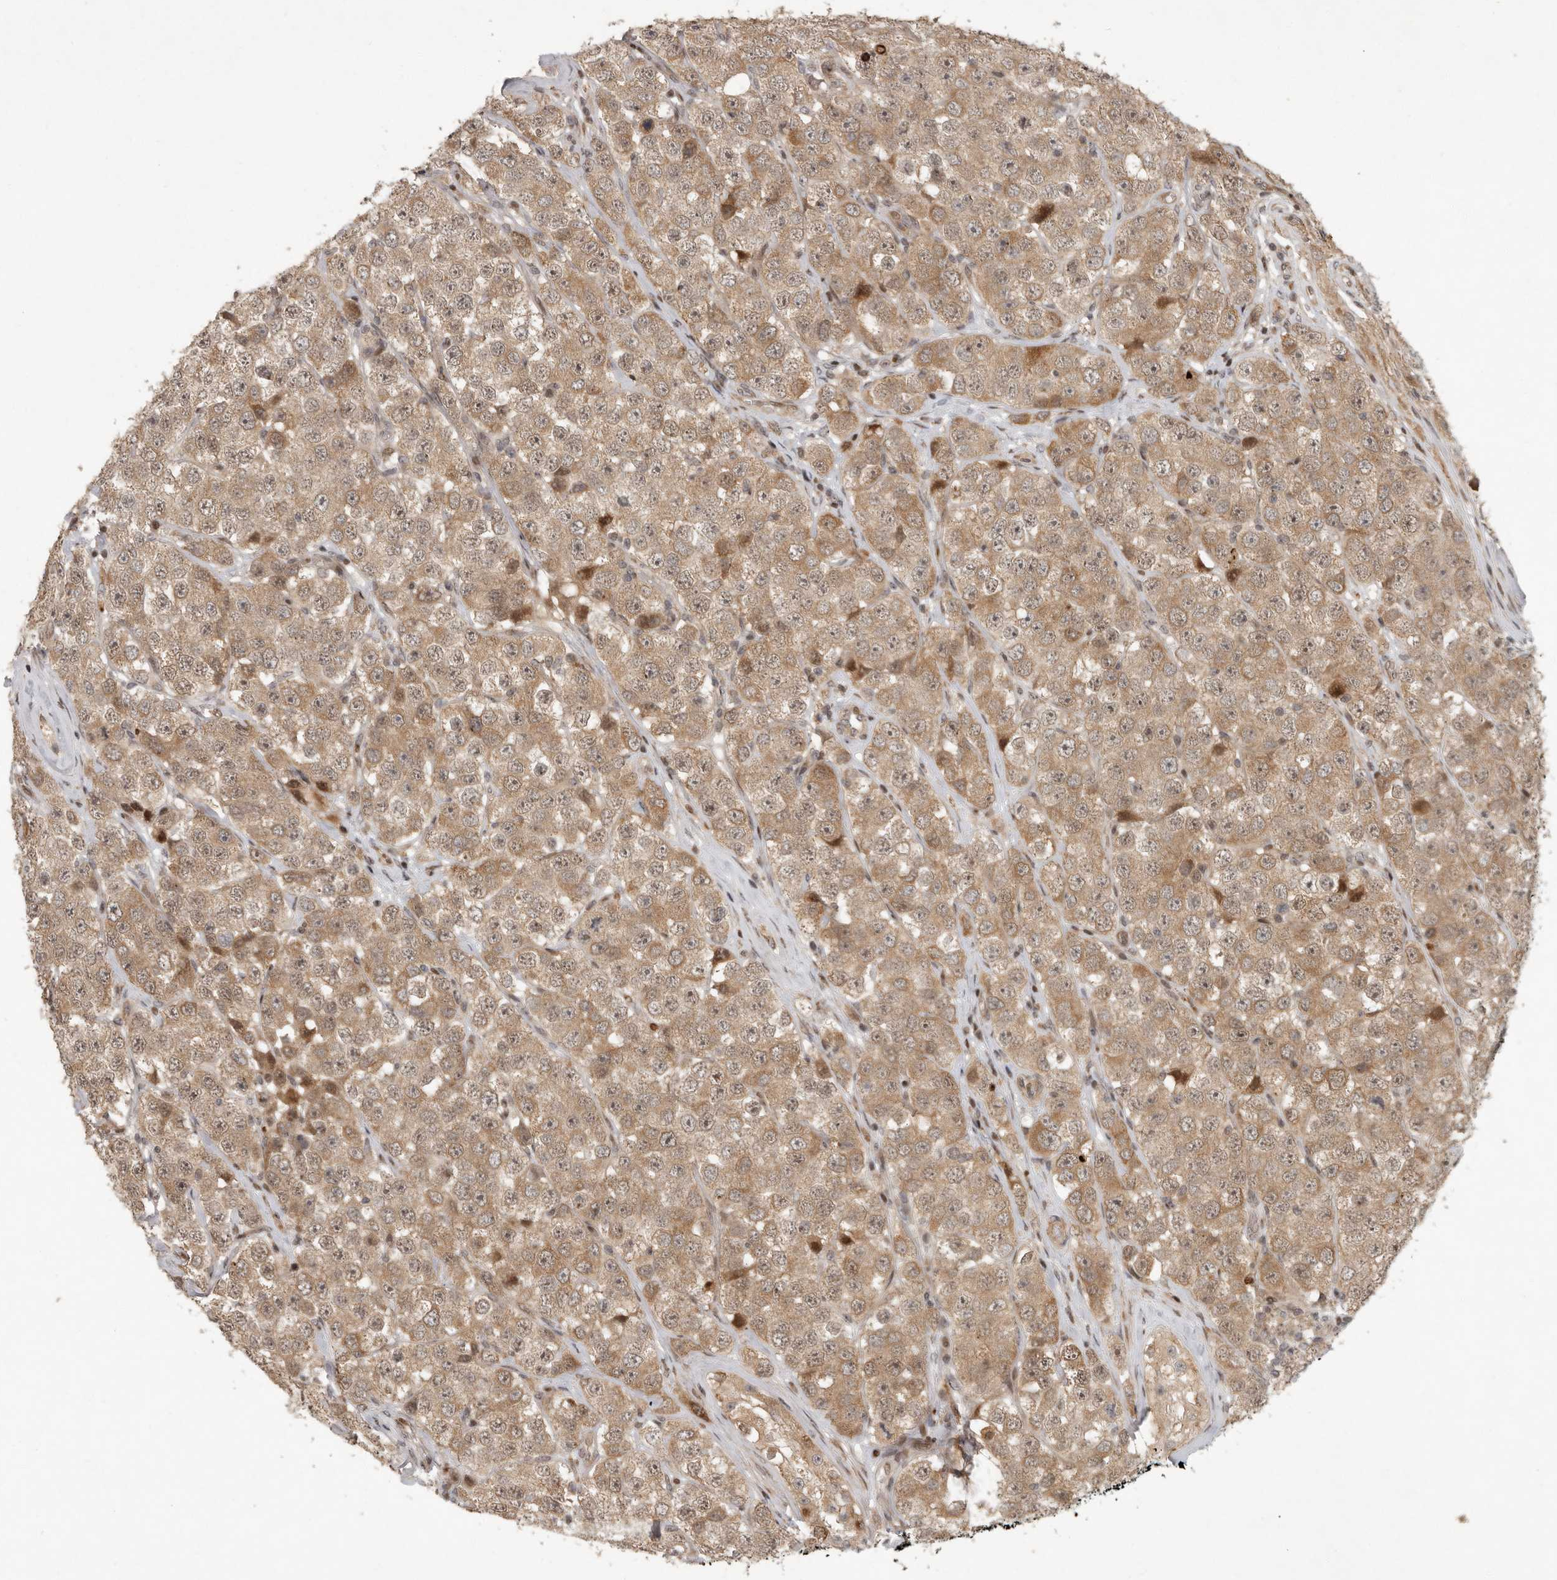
{"staining": {"intensity": "moderate", "quantity": ">75%", "location": "cytoplasmic/membranous"}, "tissue": "testis cancer", "cell_type": "Tumor cells", "image_type": "cancer", "snomed": [{"axis": "morphology", "description": "Seminoma, NOS"}, {"axis": "topography", "description": "Testis"}], "caption": "Immunohistochemical staining of testis cancer (seminoma) exhibits moderate cytoplasmic/membranous protein positivity in about >75% of tumor cells.", "gene": "RABIF", "patient": {"sex": "male", "age": 28}}